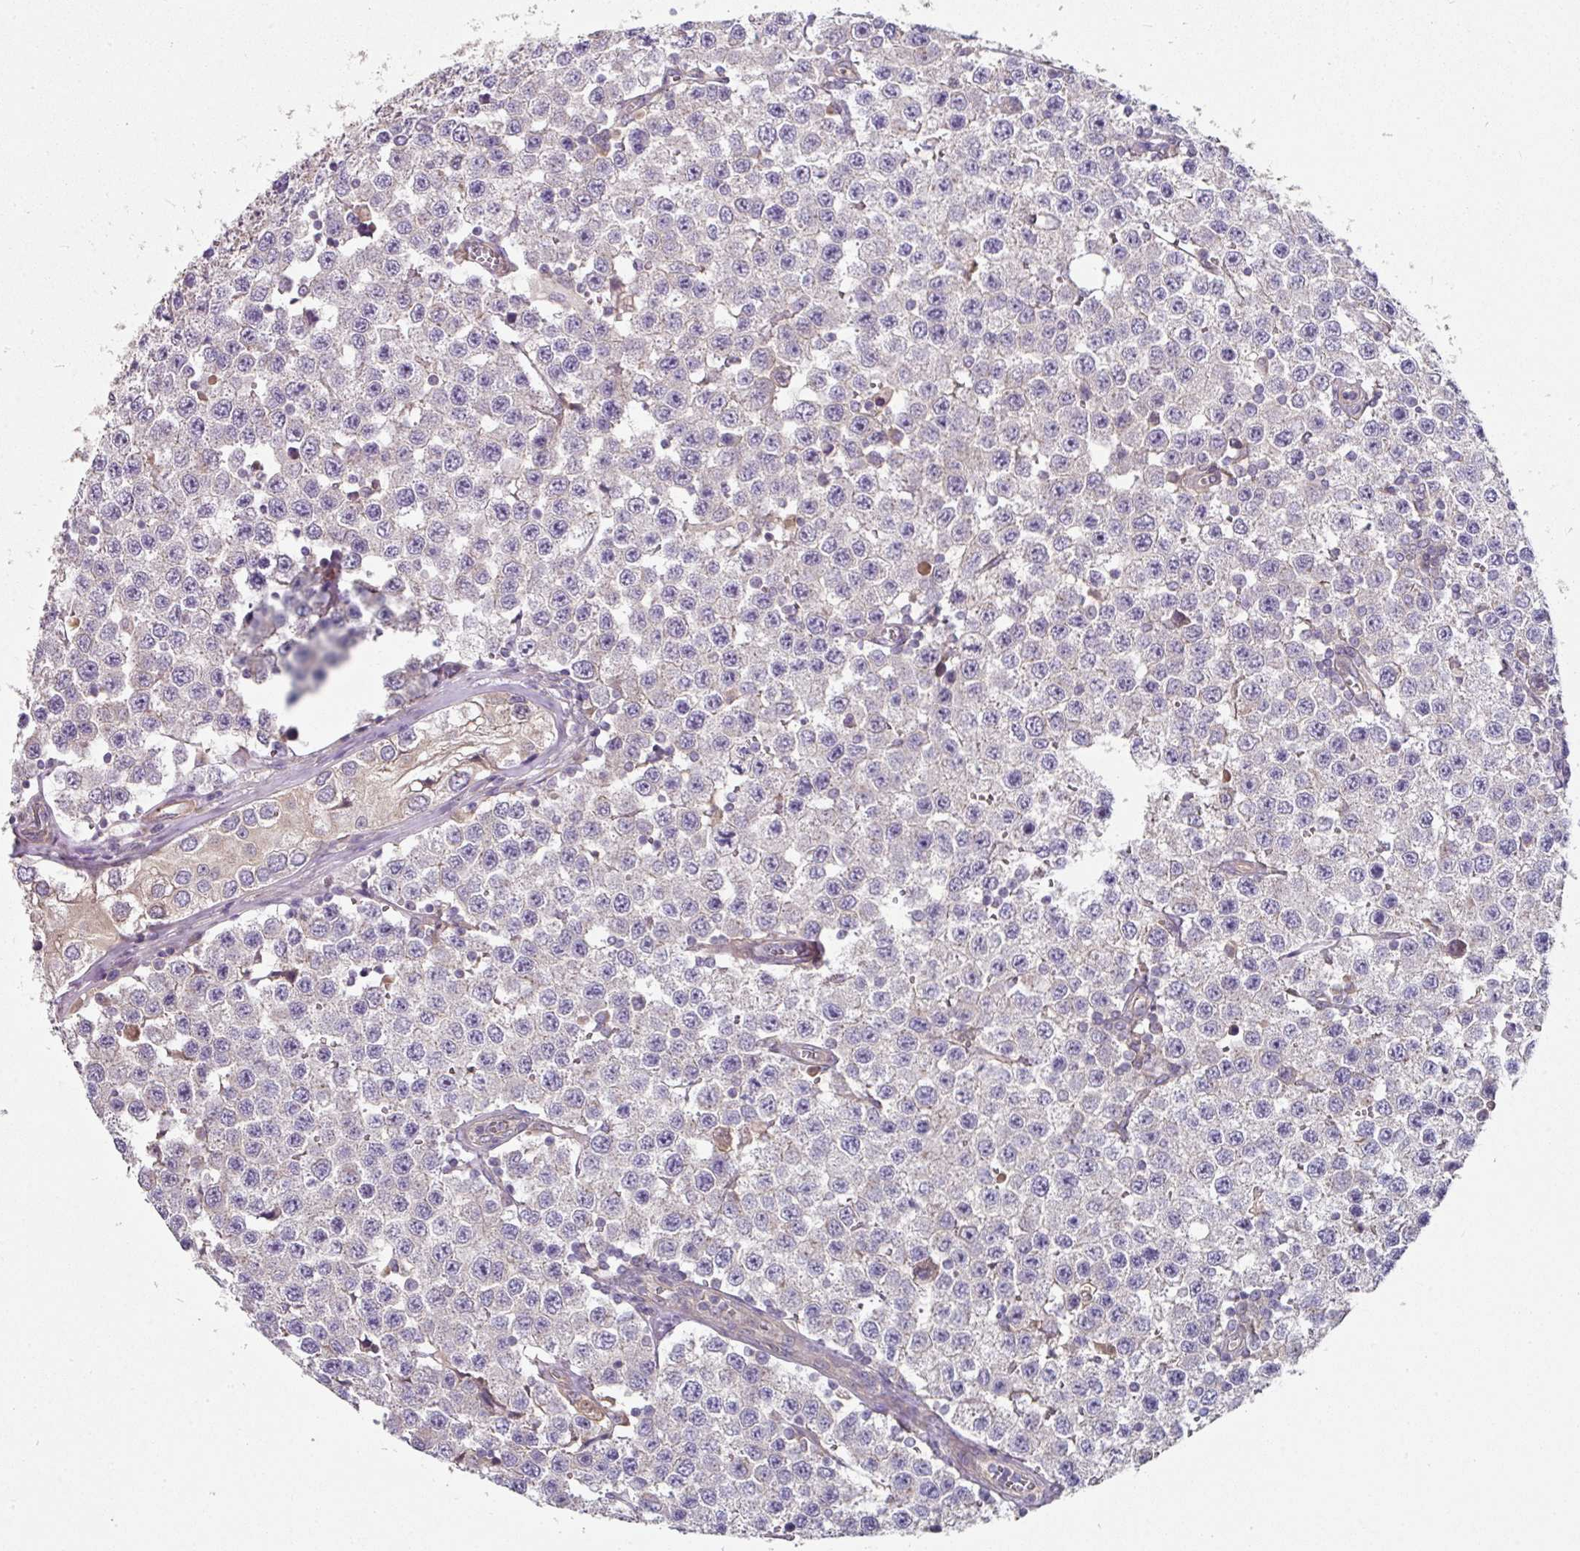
{"staining": {"intensity": "negative", "quantity": "none", "location": "none"}, "tissue": "testis cancer", "cell_type": "Tumor cells", "image_type": "cancer", "snomed": [{"axis": "morphology", "description": "Seminoma, NOS"}, {"axis": "topography", "description": "Testis"}], "caption": "Histopathology image shows no protein expression in tumor cells of testis cancer tissue.", "gene": "C4orf48", "patient": {"sex": "male", "age": 34}}